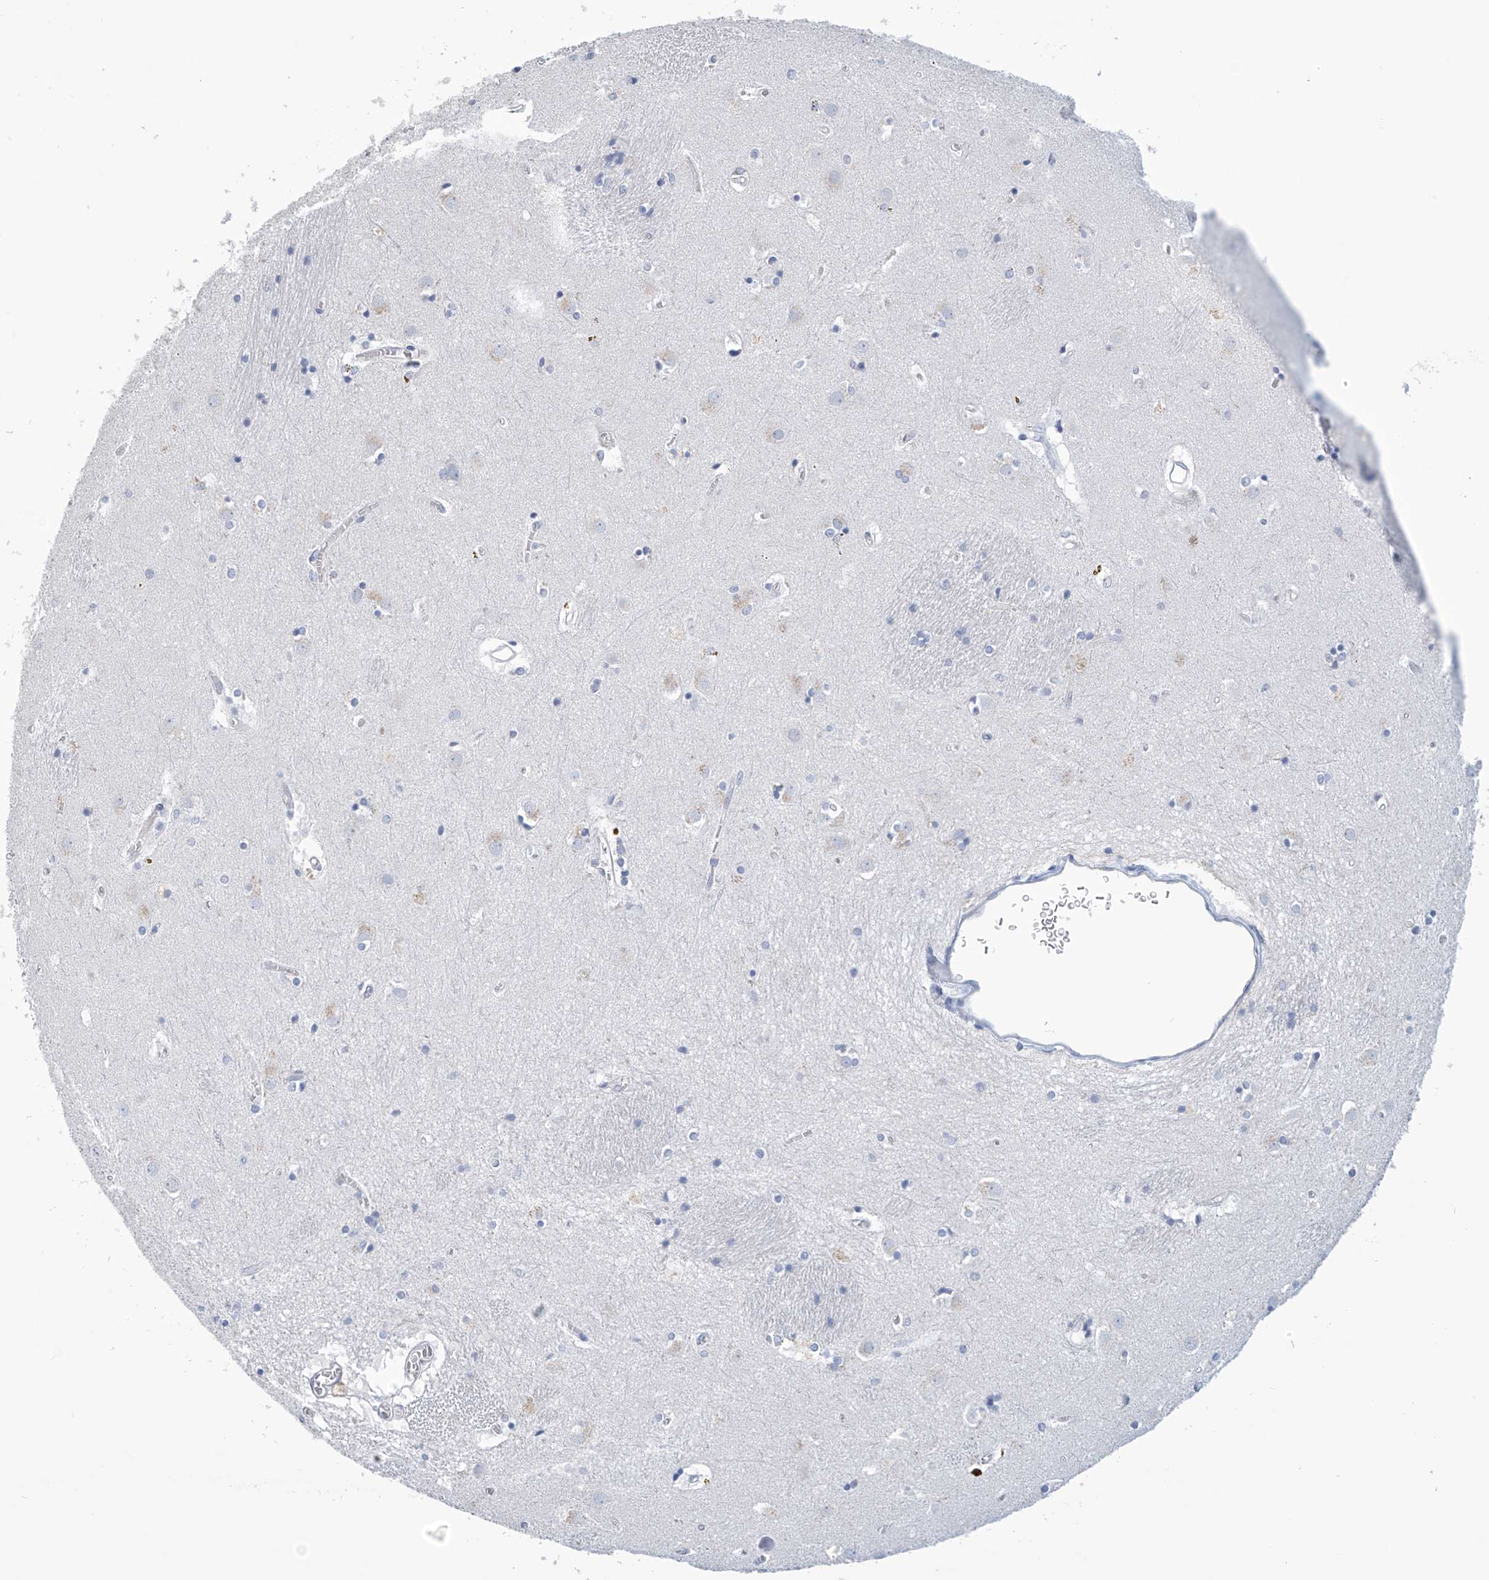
{"staining": {"intensity": "negative", "quantity": "none", "location": "none"}, "tissue": "caudate", "cell_type": "Glial cells", "image_type": "normal", "snomed": [{"axis": "morphology", "description": "Normal tissue, NOS"}, {"axis": "topography", "description": "Lateral ventricle wall"}], "caption": "An IHC histopathology image of normal caudate is shown. There is no staining in glial cells of caudate.", "gene": "DSP", "patient": {"sex": "male", "age": 70}}